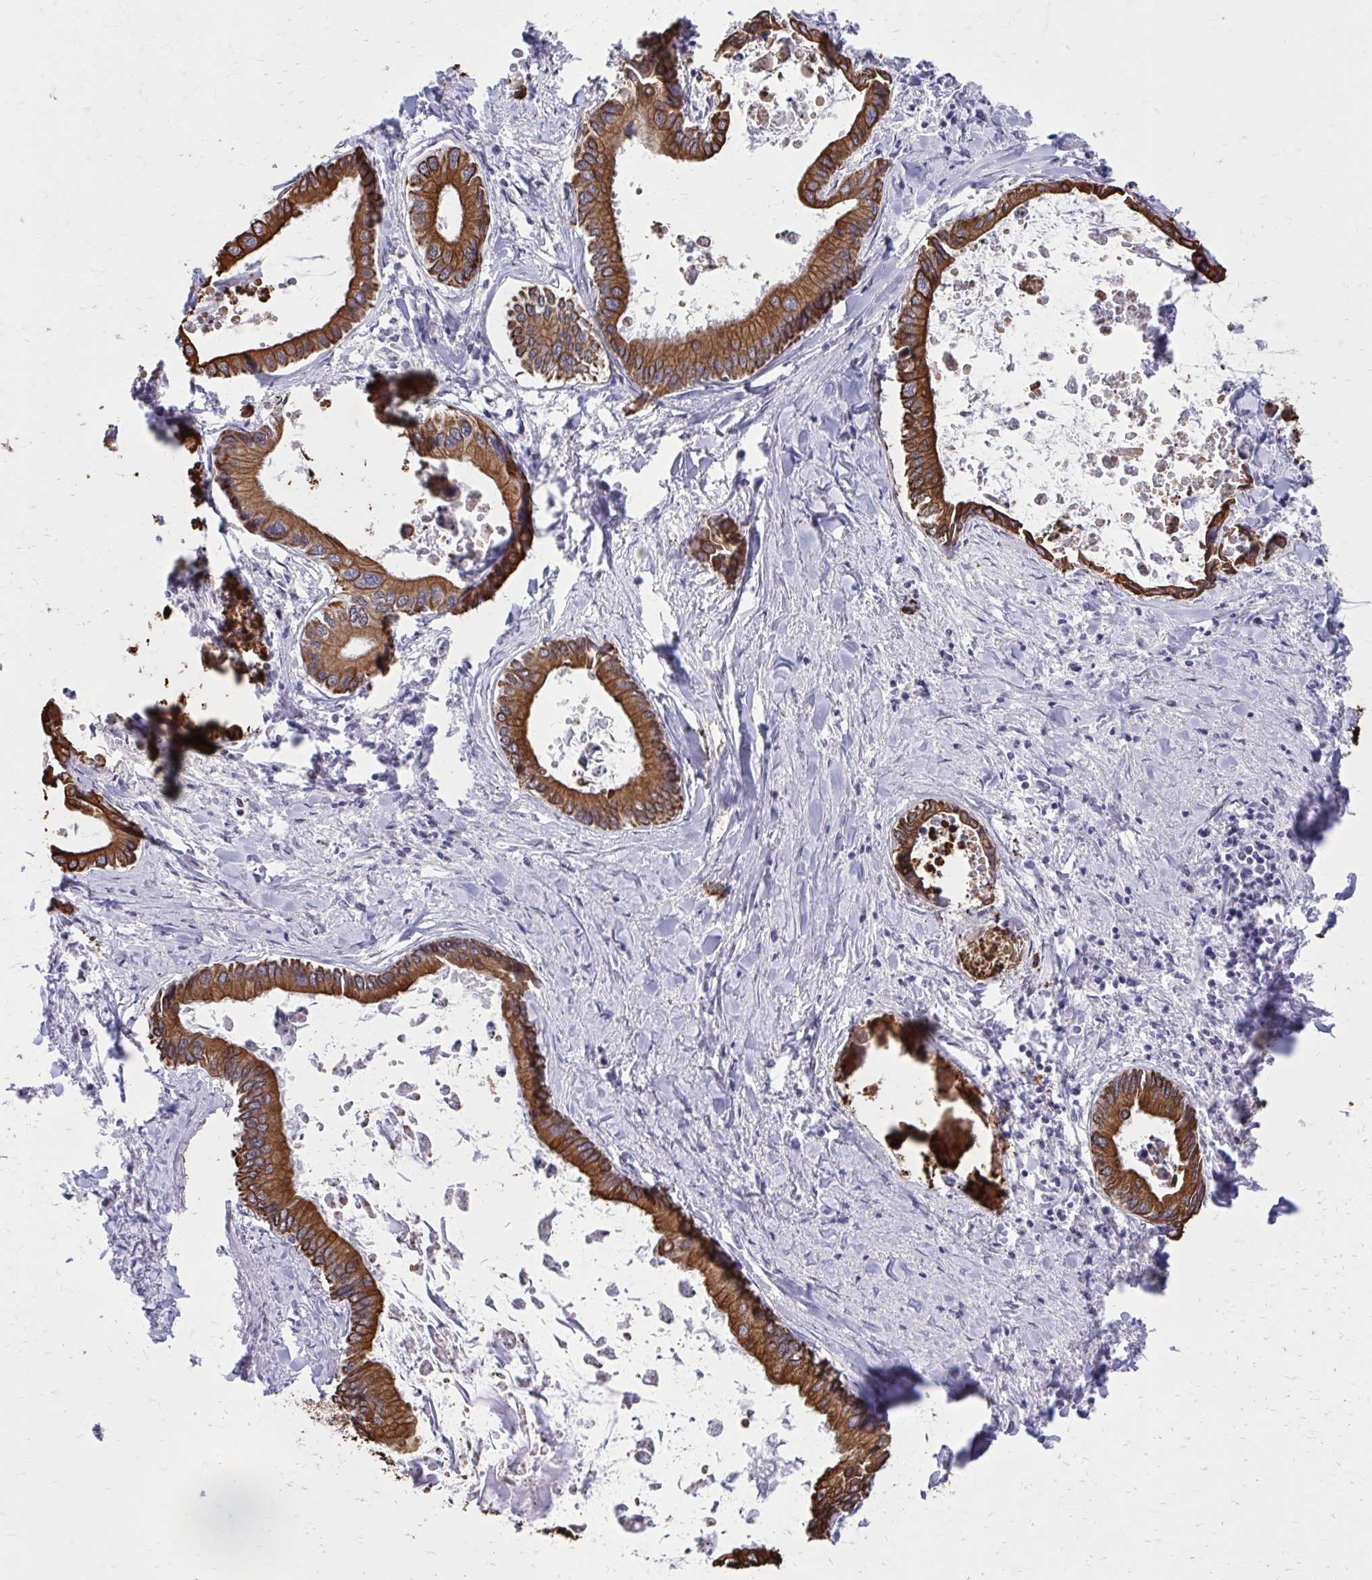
{"staining": {"intensity": "strong", "quantity": ">75%", "location": "cytoplasmic/membranous"}, "tissue": "liver cancer", "cell_type": "Tumor cells", "image_type": "cancer", "snomed": [{"axis": "morphology", "description": "Cholangiocarcinoma"}, {"axis": "topography", "description": "Liver"}], "caption": "Immunohistochemistry (IHC) staining of liver cholangiocarcinoma, which reveals high levels of strong cytoplasmic/membranous staining in approximately >75% of tumor cells indicating strong cytoplasmic/membranous protein positivity. The staining was performed using DAB (3,3'-diaminobenzidine) (brown) for protein detection and nuclei were counterstained in hematoxylin (blue).", "gene": "ANKRD30B", "patient": {"sex": "male", "age": 66}}